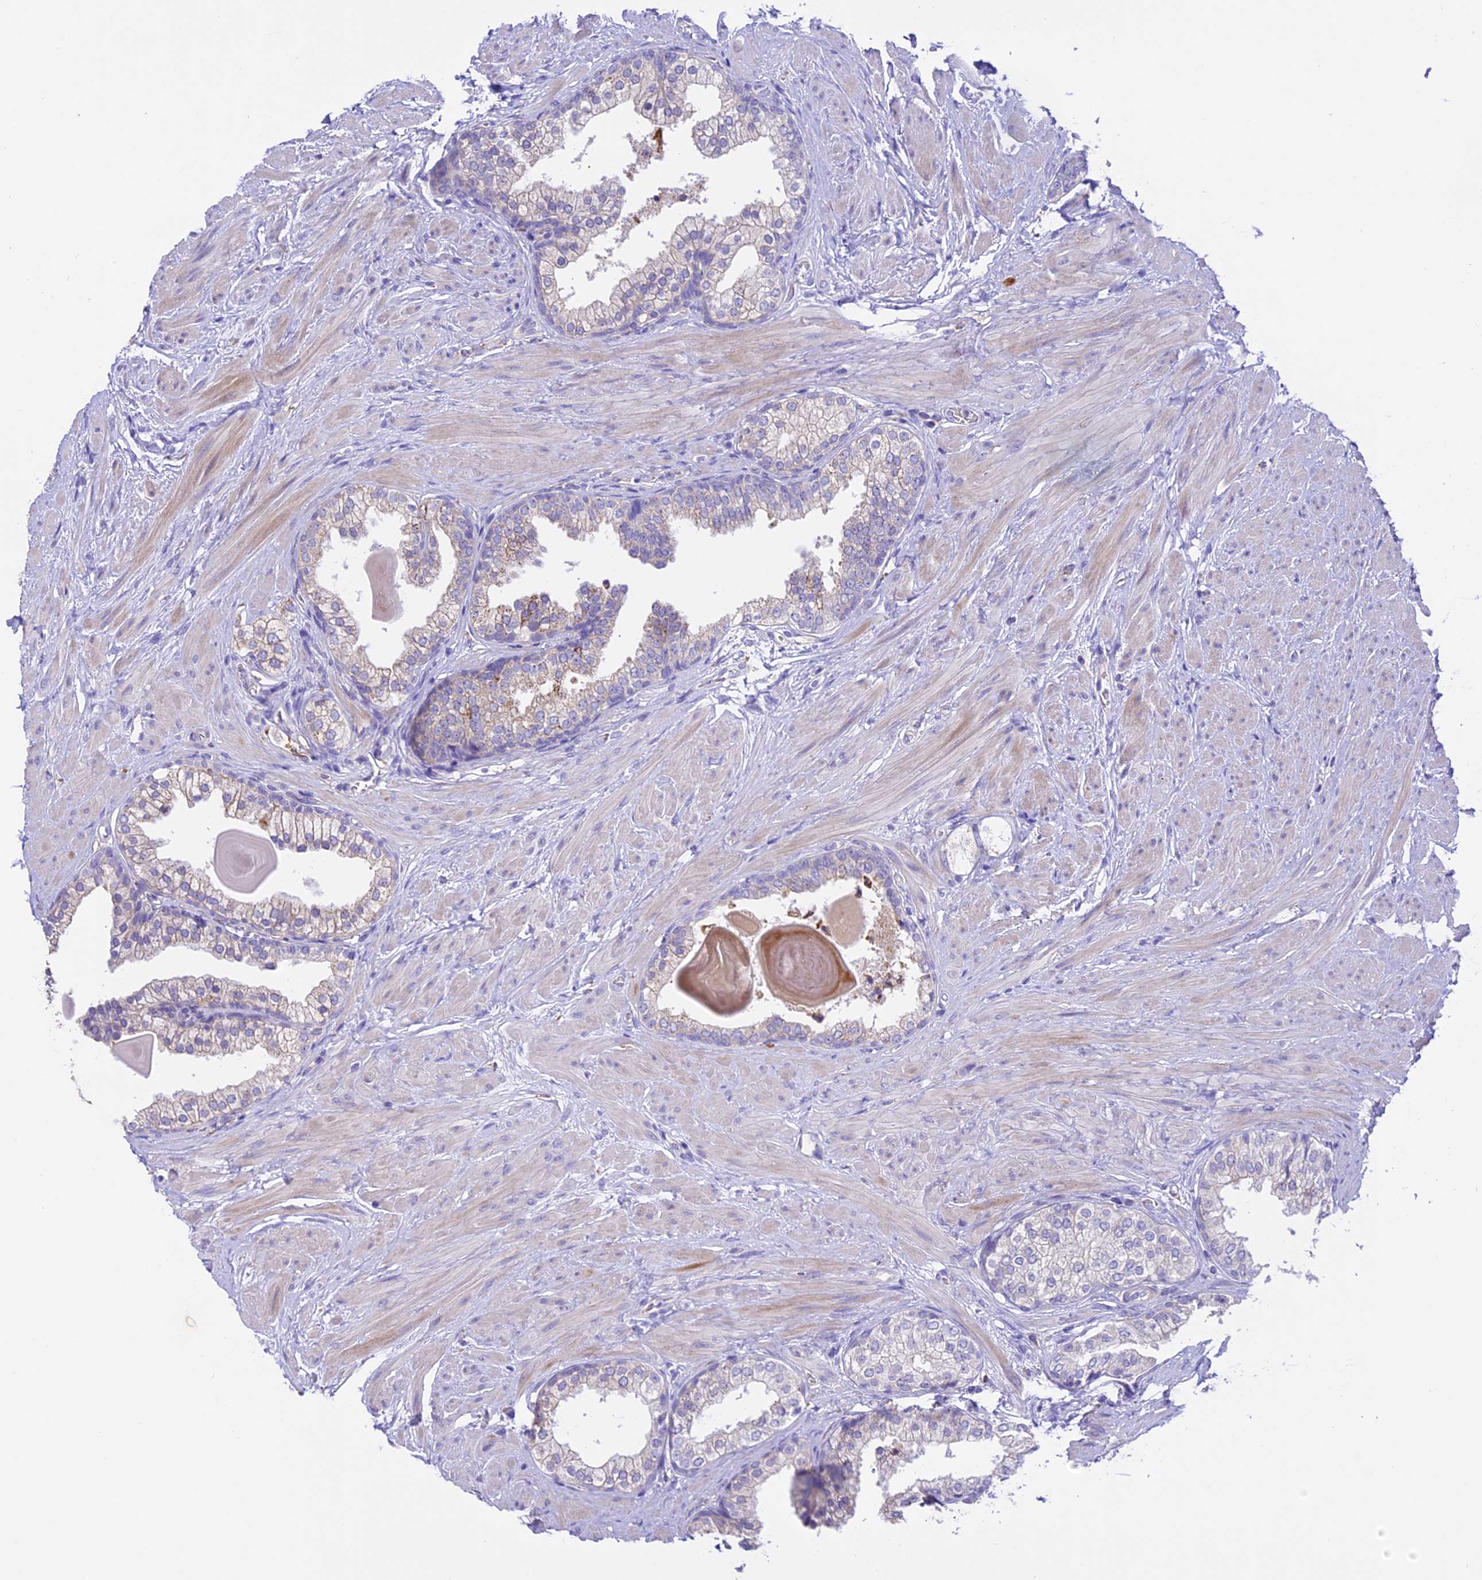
{"staining": {"intensity": "moderate", "quantity": "<25%", "location": "cytoplasmic/membranous"}, "tissue": "prostate", "cell_type": "Glandular cells", "image_type": "normal", "snomed": [{"axis": "morphology", "description": "Normal tissue, NOS"}, {"axis": "topography", "description": "Prostate"}], "caption": "The immunohistochemical stain labels moderate cytoplasmic/membranous positivity in glandular cells of normal prostate.", "gene": "NOD2", "patient": {"sex": "male", "age": 48}}